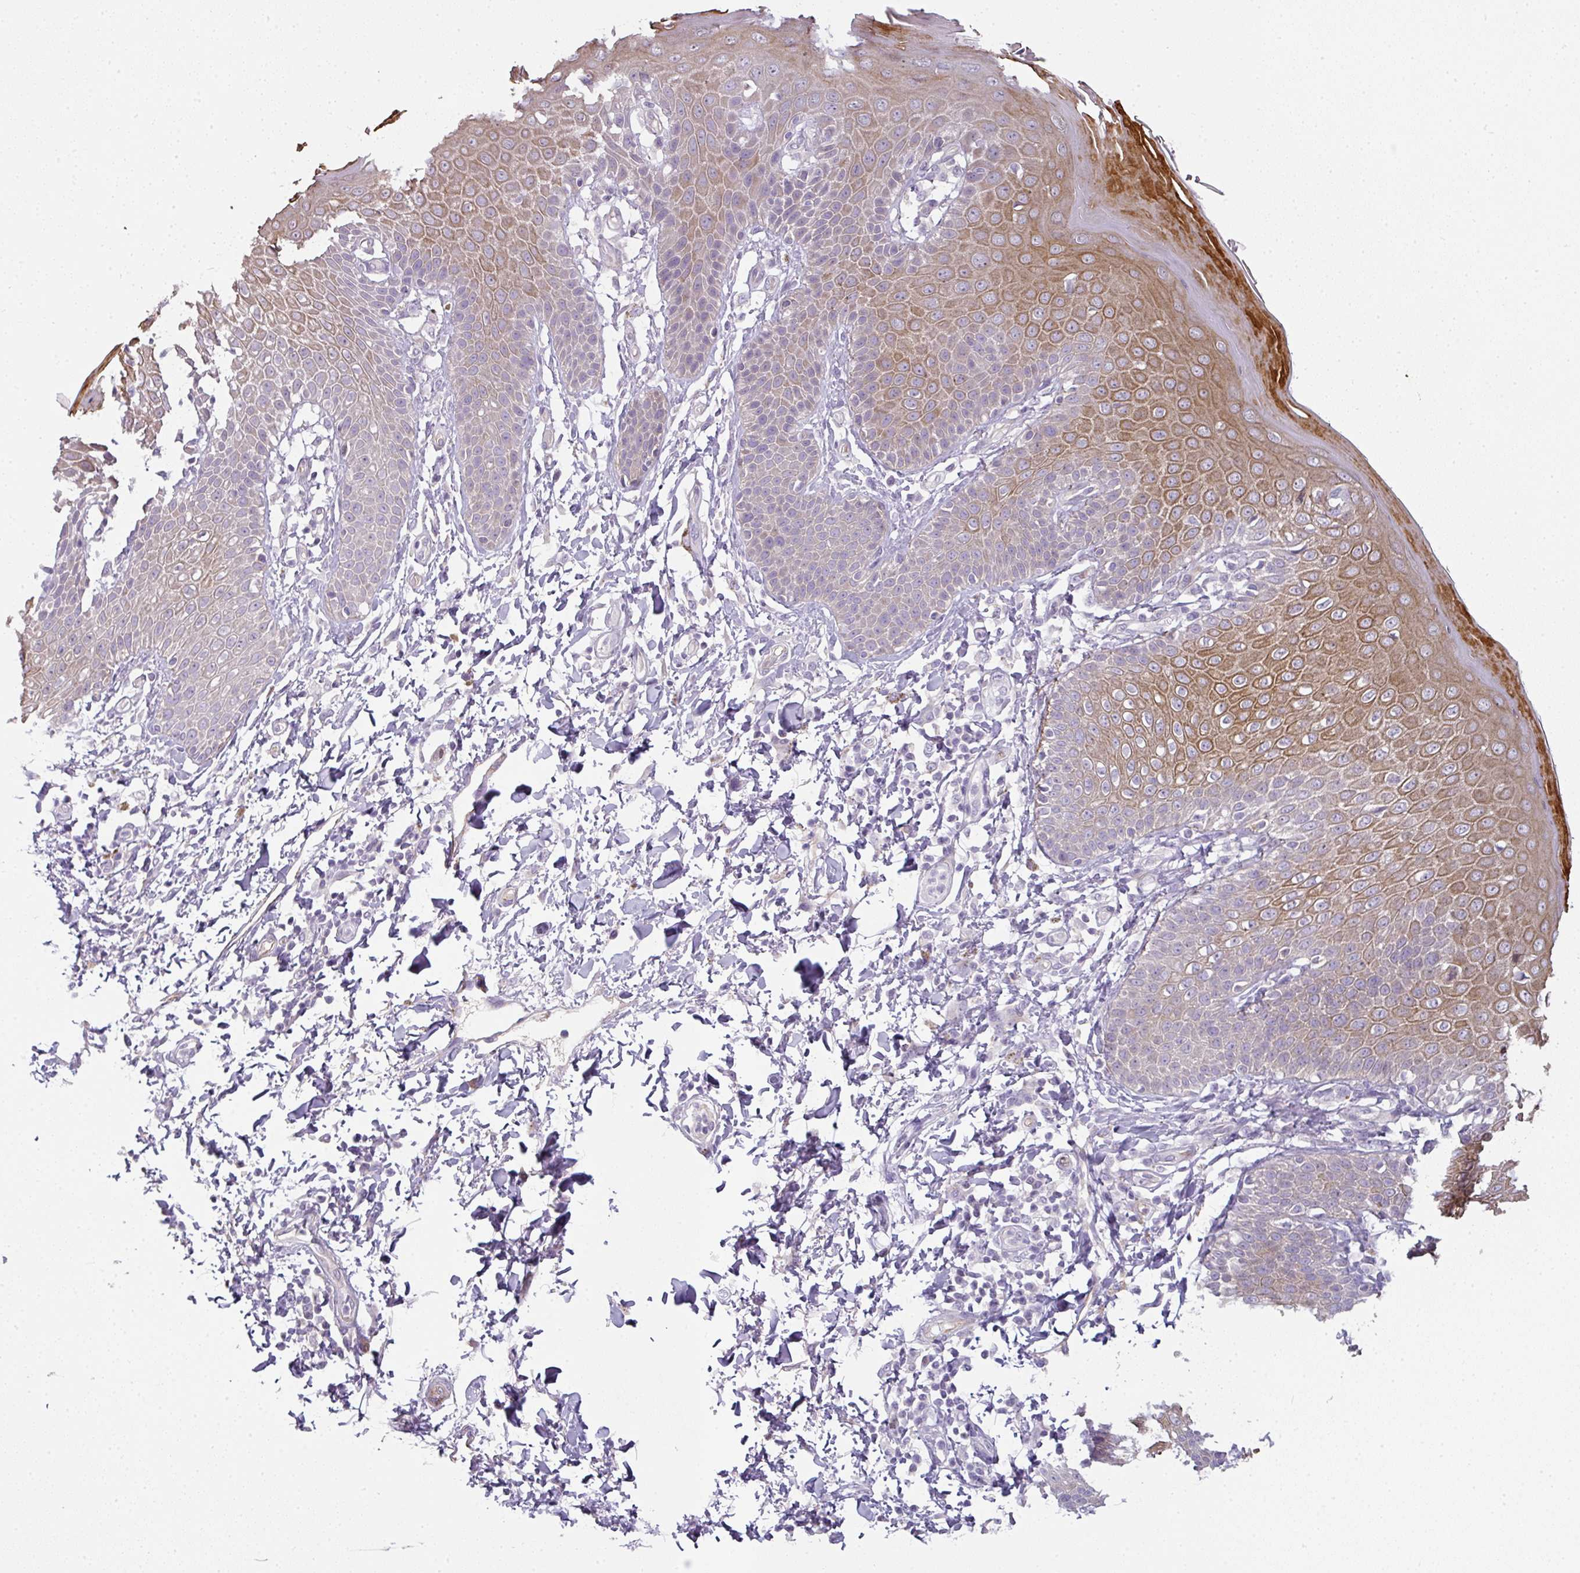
{"staining": {"intensity": "moderate", "quantity": "25%-75%", "location": "cytoplasmic/membranous"}, "tissue": "skin", "cell_type": "Epidermal cells", "image_type": "normal", "snomed": [{"axis": "morphology", "description": "Normal tissue, NOS"}, {"axis": "topography", "description": "Peripheral nerve tissue"}], "caption": "A medium amount of moderate cytoplasmic/membranous expression is seen in about 25%-75% of epidermal cells in unremarkable skin. The staining was performed using DAB, with brown indicating positive protein expression. Nuclei are stained blue with hematoxylin.", "gene": "FHAD1", "patient": {"sex": "male", "age": 51}}